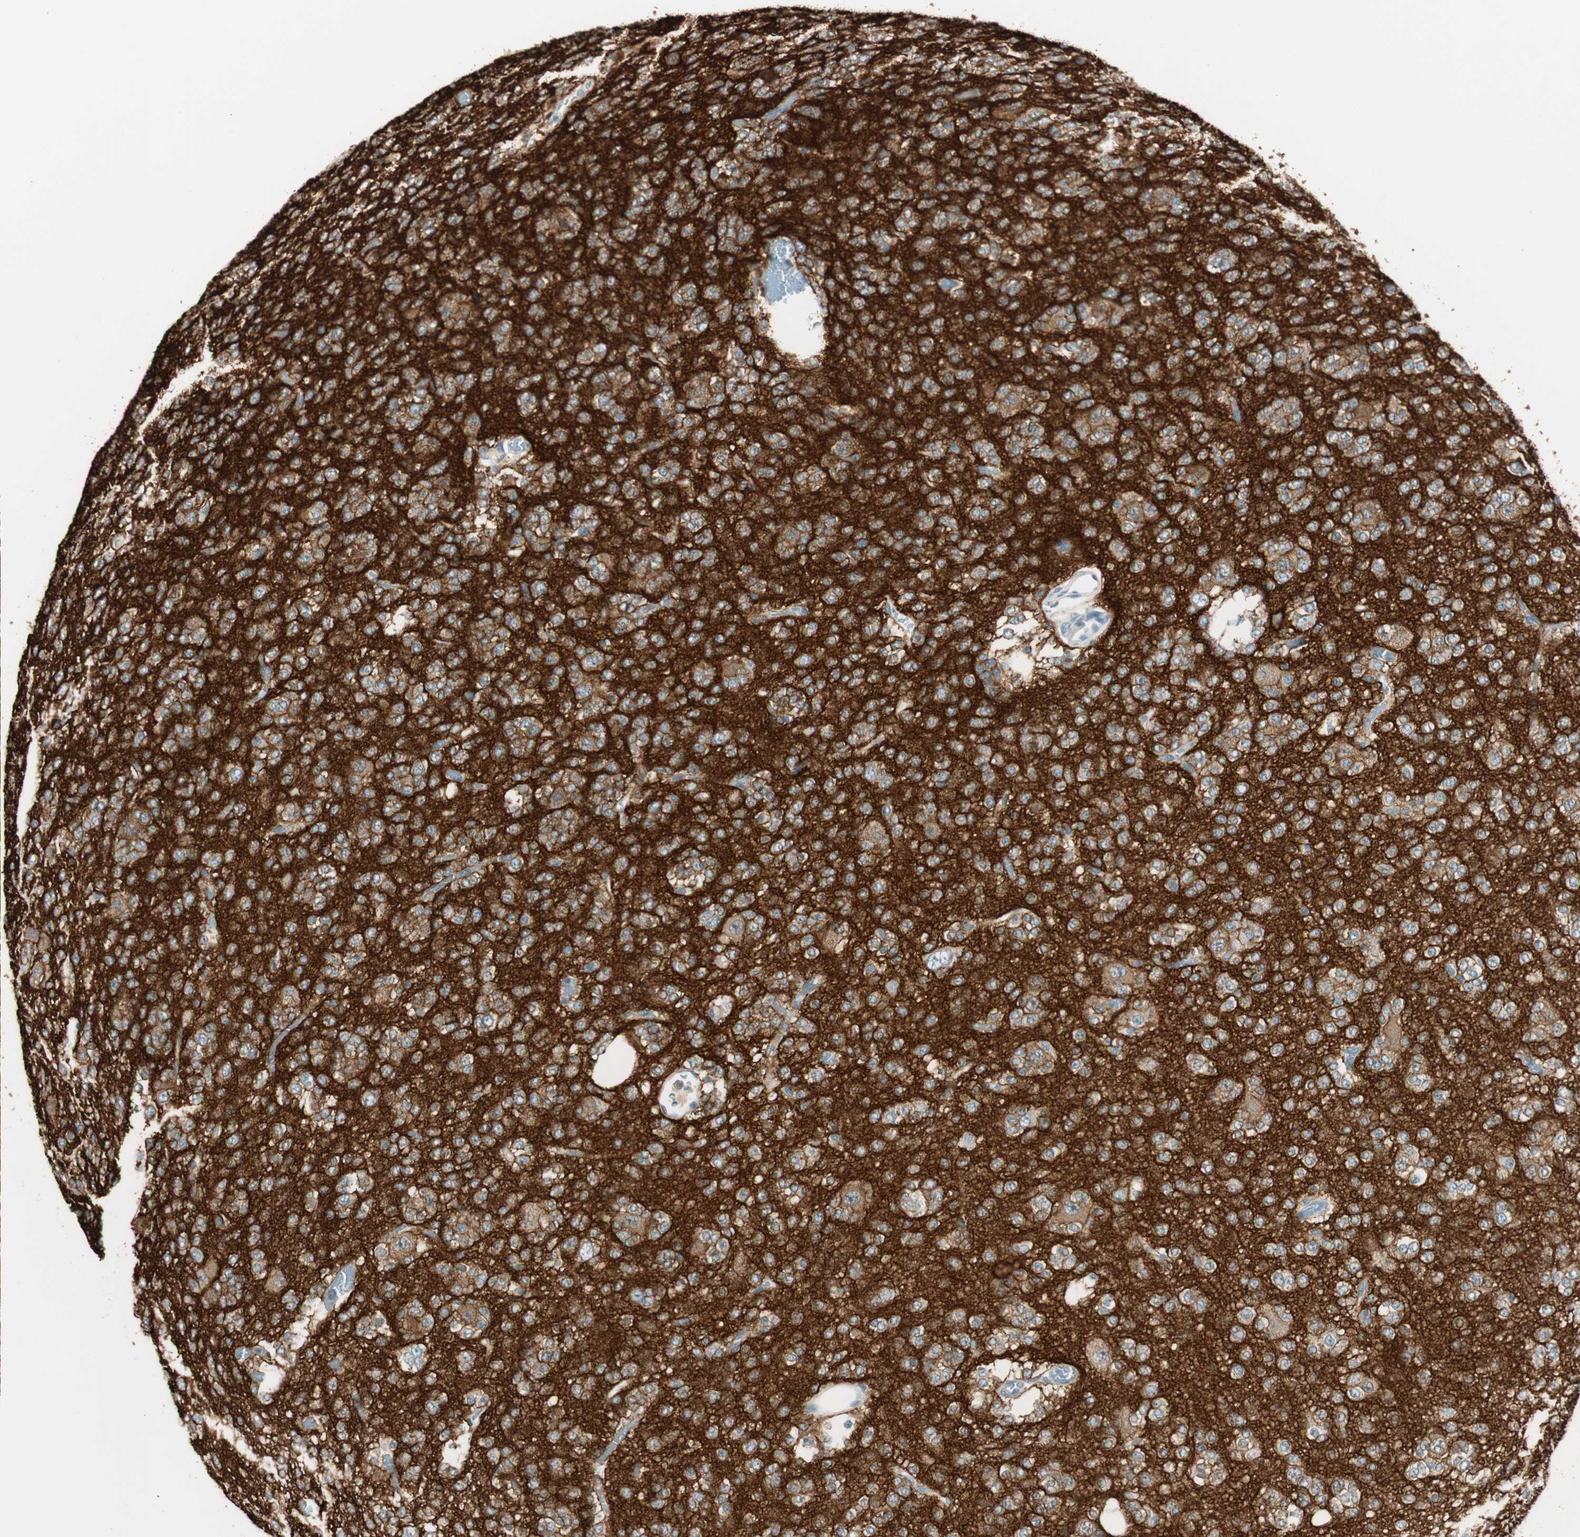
{"staining": {"intensity": "weak", "quantity": ">75%", "location": "cytoplasmic/membranous"}, "tissue": "glioma", "cell_type": "Tumor cells", "image_type": "cancer", "snomed": [{"axis": "morphology", "description": "Glioma, malignant, Low grade"}, {"axis": "topography", "description": "Brain"}], "caption": "Immunohistochemical staining of glioma exhibits low levels of weak cytoplasmic/membranous expression in approximately >75% of tumor cells. The staining was performed using DAB (3,3'-diaminobenzidine) to visualize the protein expression in brown, while the nuclei were stained in blue with hematoxylin (Magnification: 20x).", "gene": "GNAO1", "patient": {"sex": "male", "age": 38}}